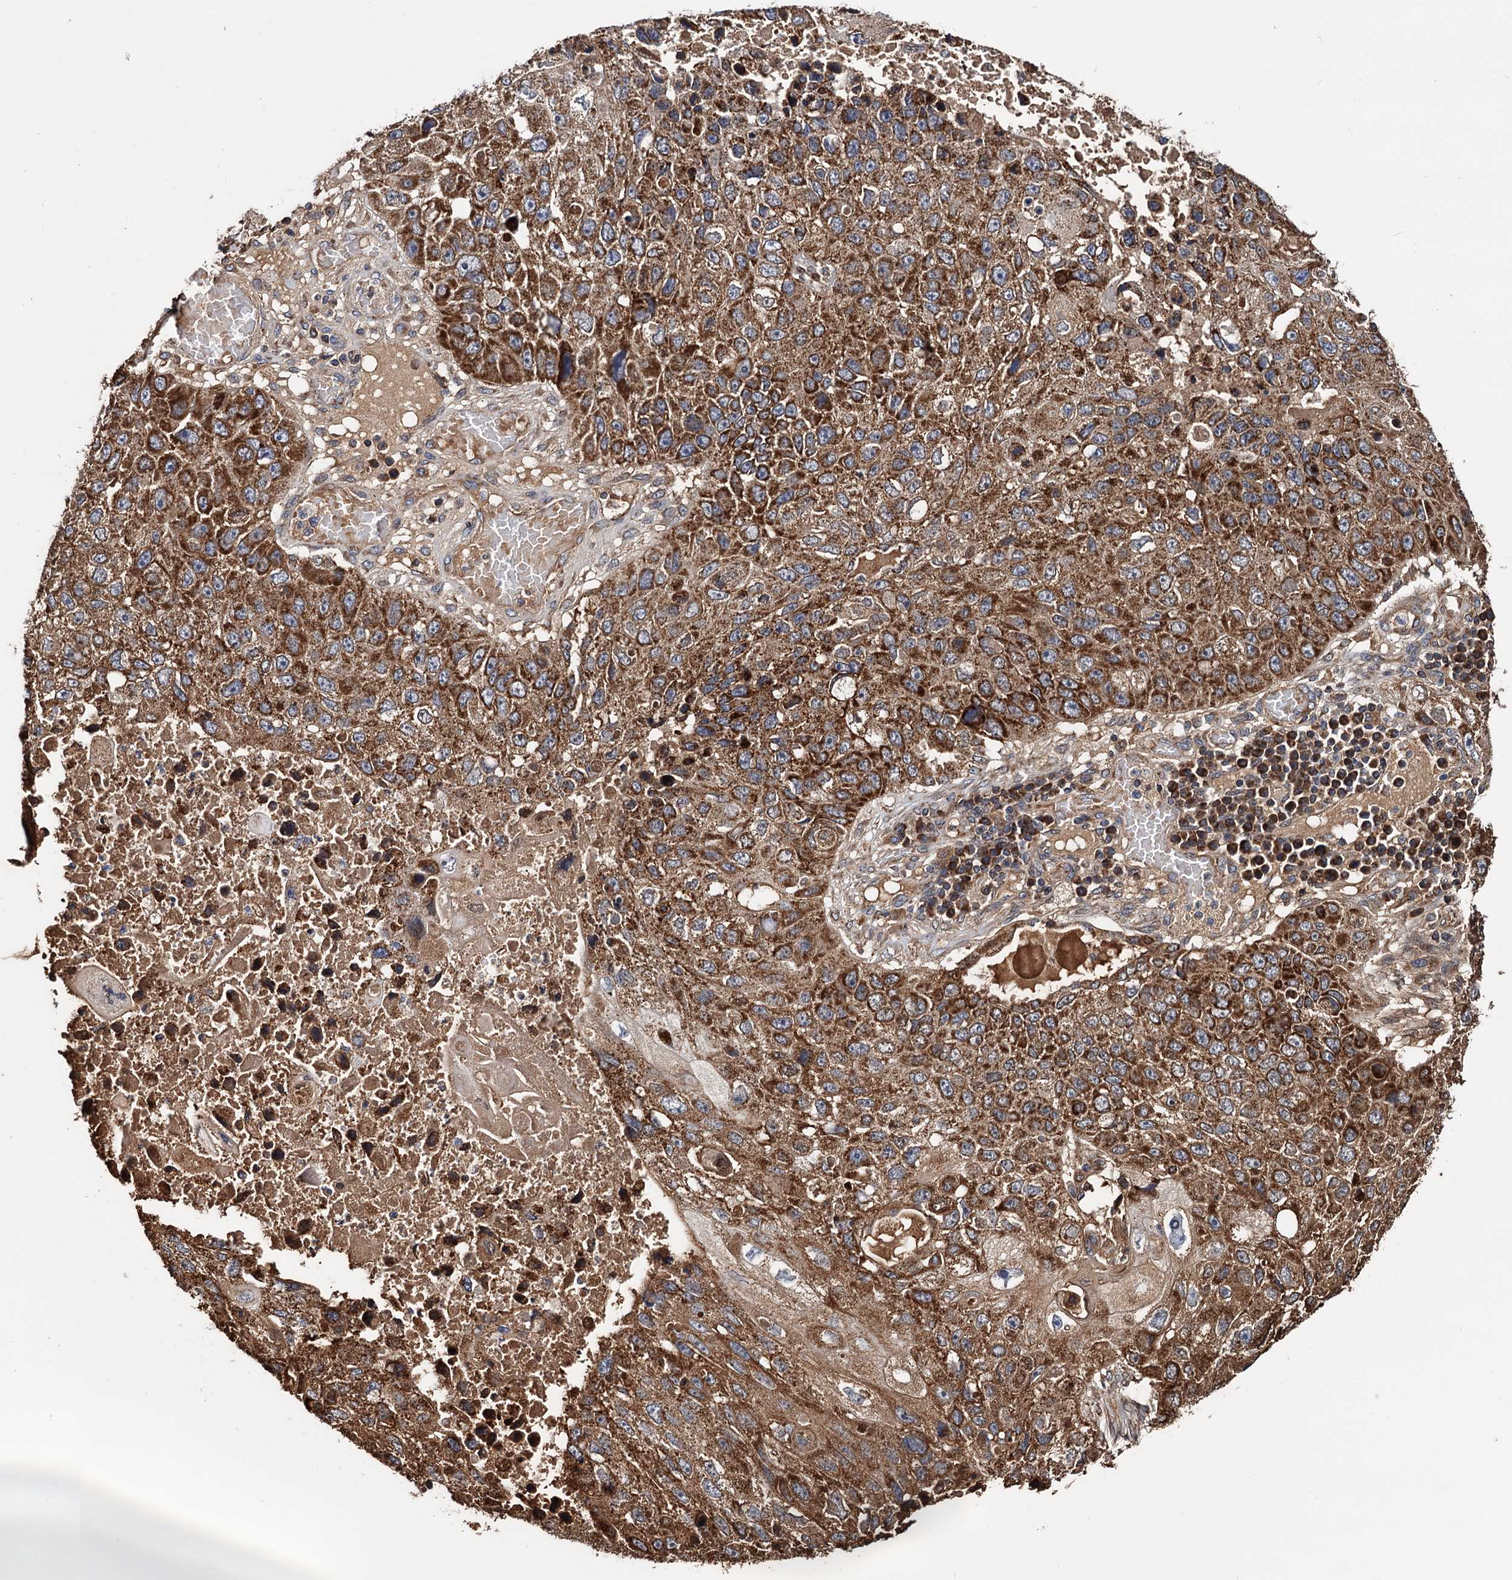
{"staining": {"intensity": "strong", "quantity": ">75%", "location": "cytoplasmic/membranous"}, "tissue": "lung cancer", "cell_type": "Tumor cells", "image_type": "cancer", "snomed": [{"axis": "morphology", "description": "Squamous cell carcinoma, NOS"}, {"axis": "topography", "description": "Lung"}], "caption": "High-power microscopy captured an immunohistochemistry image of lung squamous cell carcinoma, revealing strong cytoplasmic/membranous positivity in about >75% of tumor cells.", "gene": "MRPL42", "patient": {"sex": "male", "age": 61}}